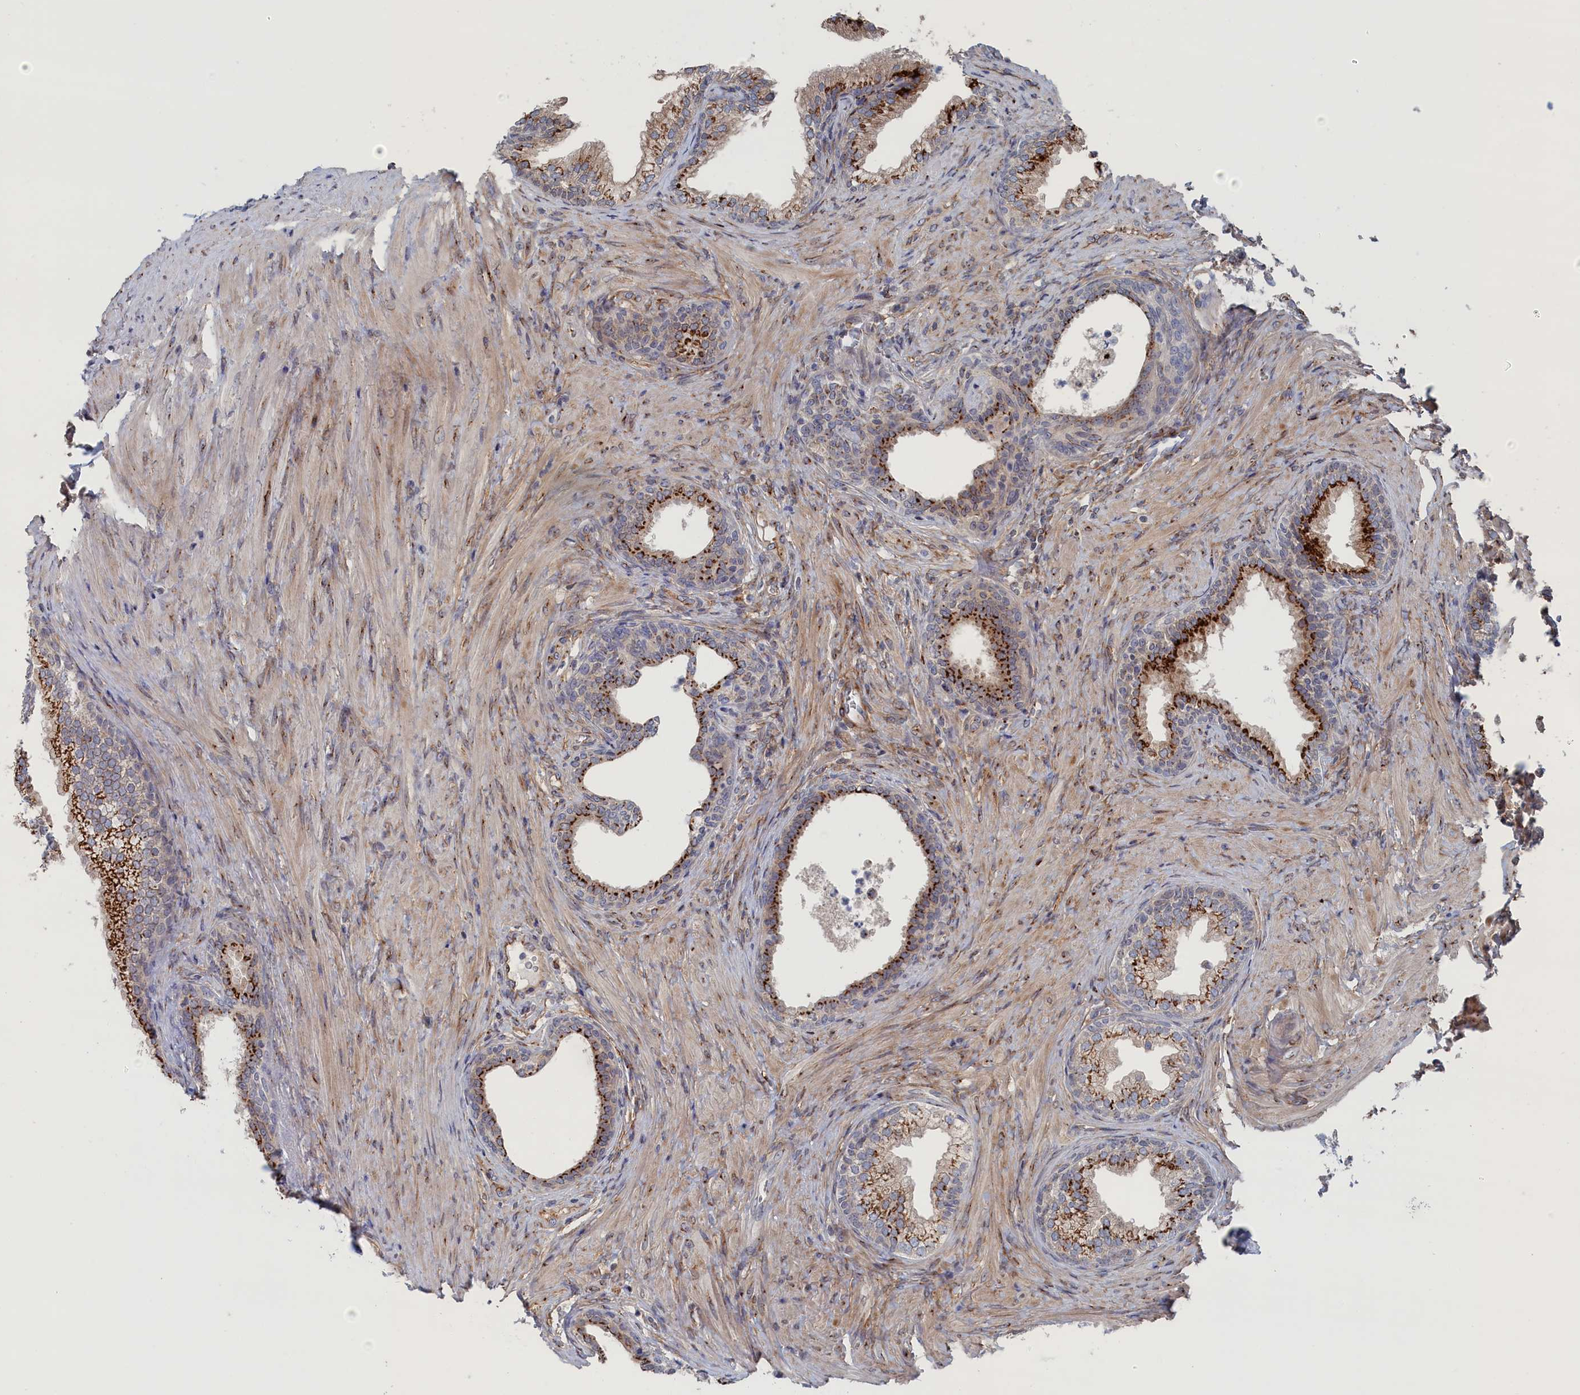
{"staining": {"intensity": "strong", "quantity": ">75%", "location": "cytoplasmic/membranous"}, "tissue": "prostate", "cell_type": "Glandular cells", "image_type": "normal", "snomed": [{"axis": "morphology", "description": "Normal tissue, NOS"}, {"axis": "topography", "description": "Prostate"}], "caption": "Immunohistochemical staining of unremarkable prostate demonstrates strong cytoplasmic/membranous protein staining in approximately >75% of glandular cells. The staining was performed using DAB to visualize the protein expression in brown, while the nuclei were stained in blue with hematoxylin (Magnification: 20x).", "gene": "IRX1", "patient": {"sex": "male", "age": 76}}